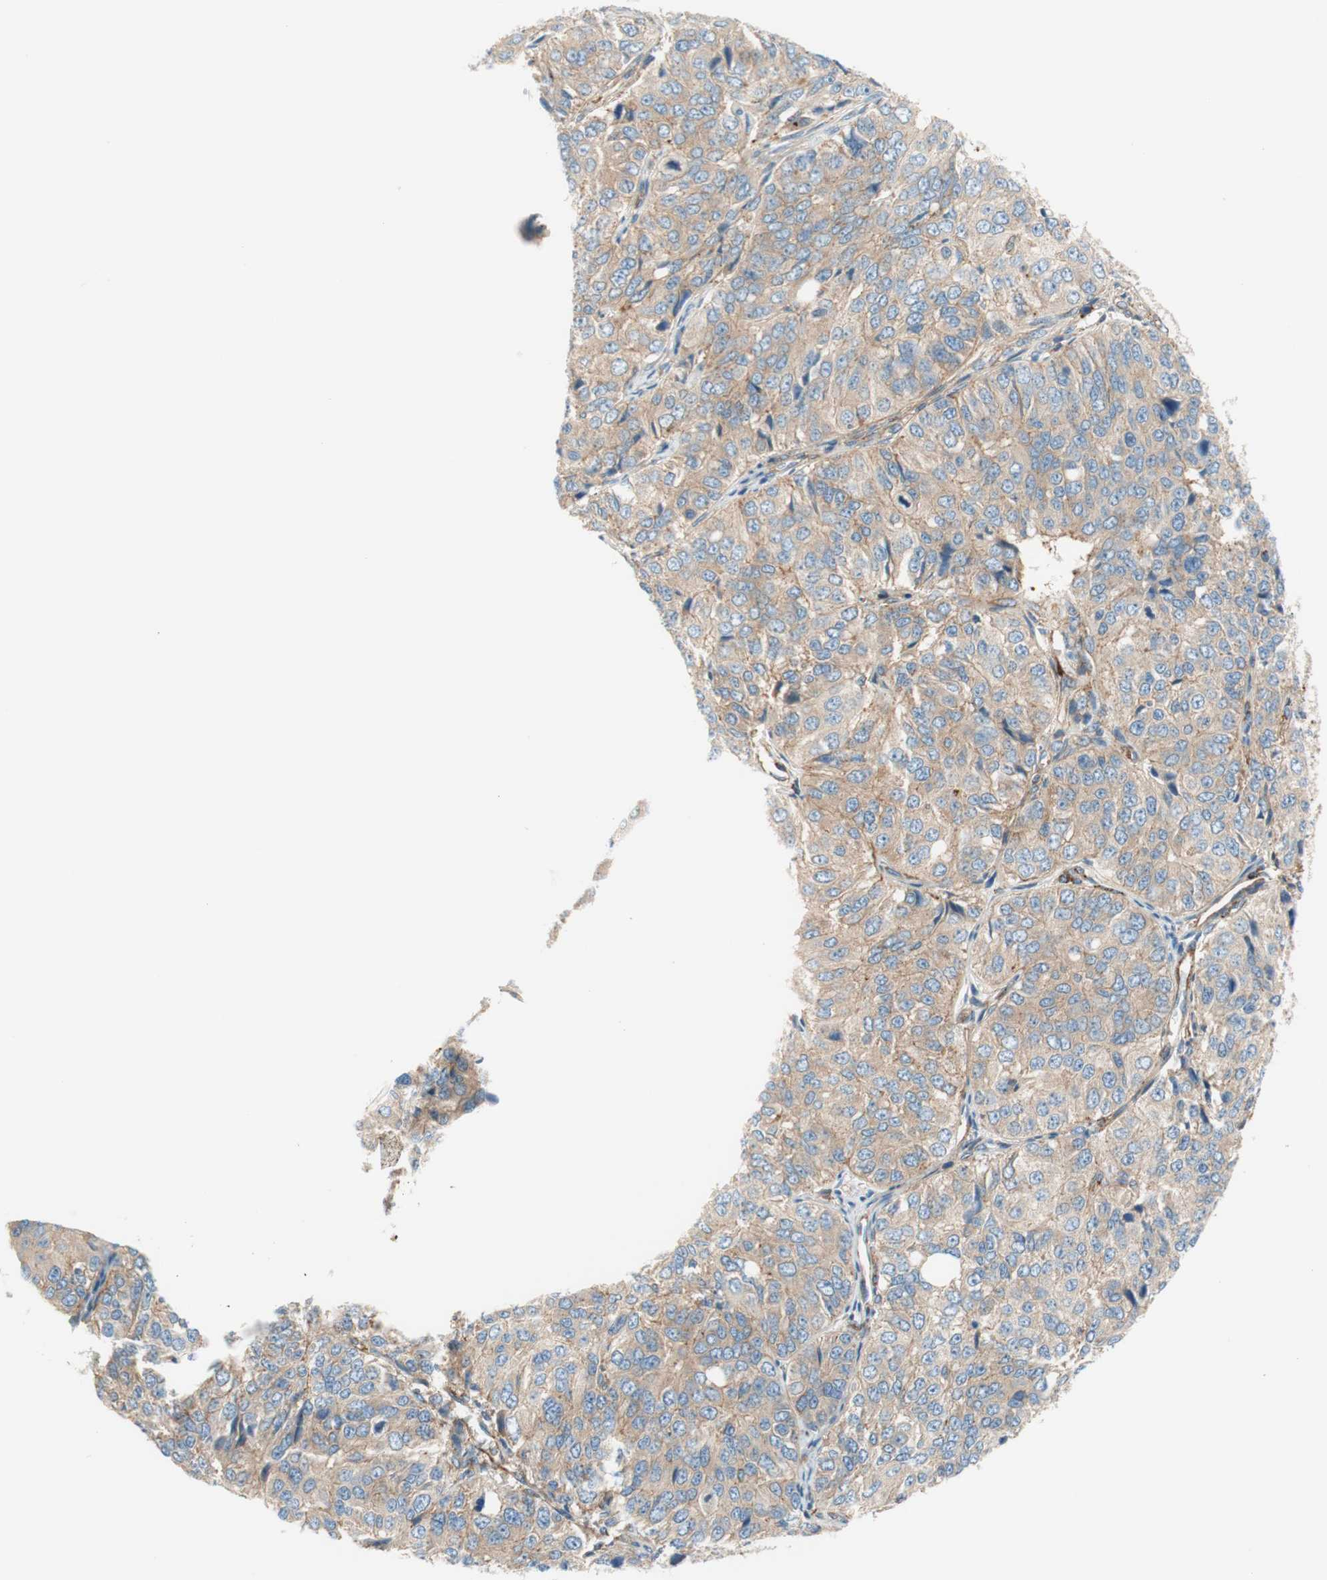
{"staining": {"intensity": "moderate", "quantity": ">75%", "location": "cytoplasmic/membranous"}, "tissue": "ovarian cancer", "cell_type": "Tumor cells", "image_type": "cancer", "snomed": [{"axis": "morphology", "description": "Carcinoma, endometroid"}, {"axis": "topography", "description": "Ovary"}], "caption": "Immunohistochemistry micrograph of ovarian cancer stained for a protein (brown), which demonstrates medium levels of moderate cytoplasmic/membranous positivity in about >75% of tumor cells.", "gene": "VPS26A", "patient": {"sex": "female", "age": 51}}